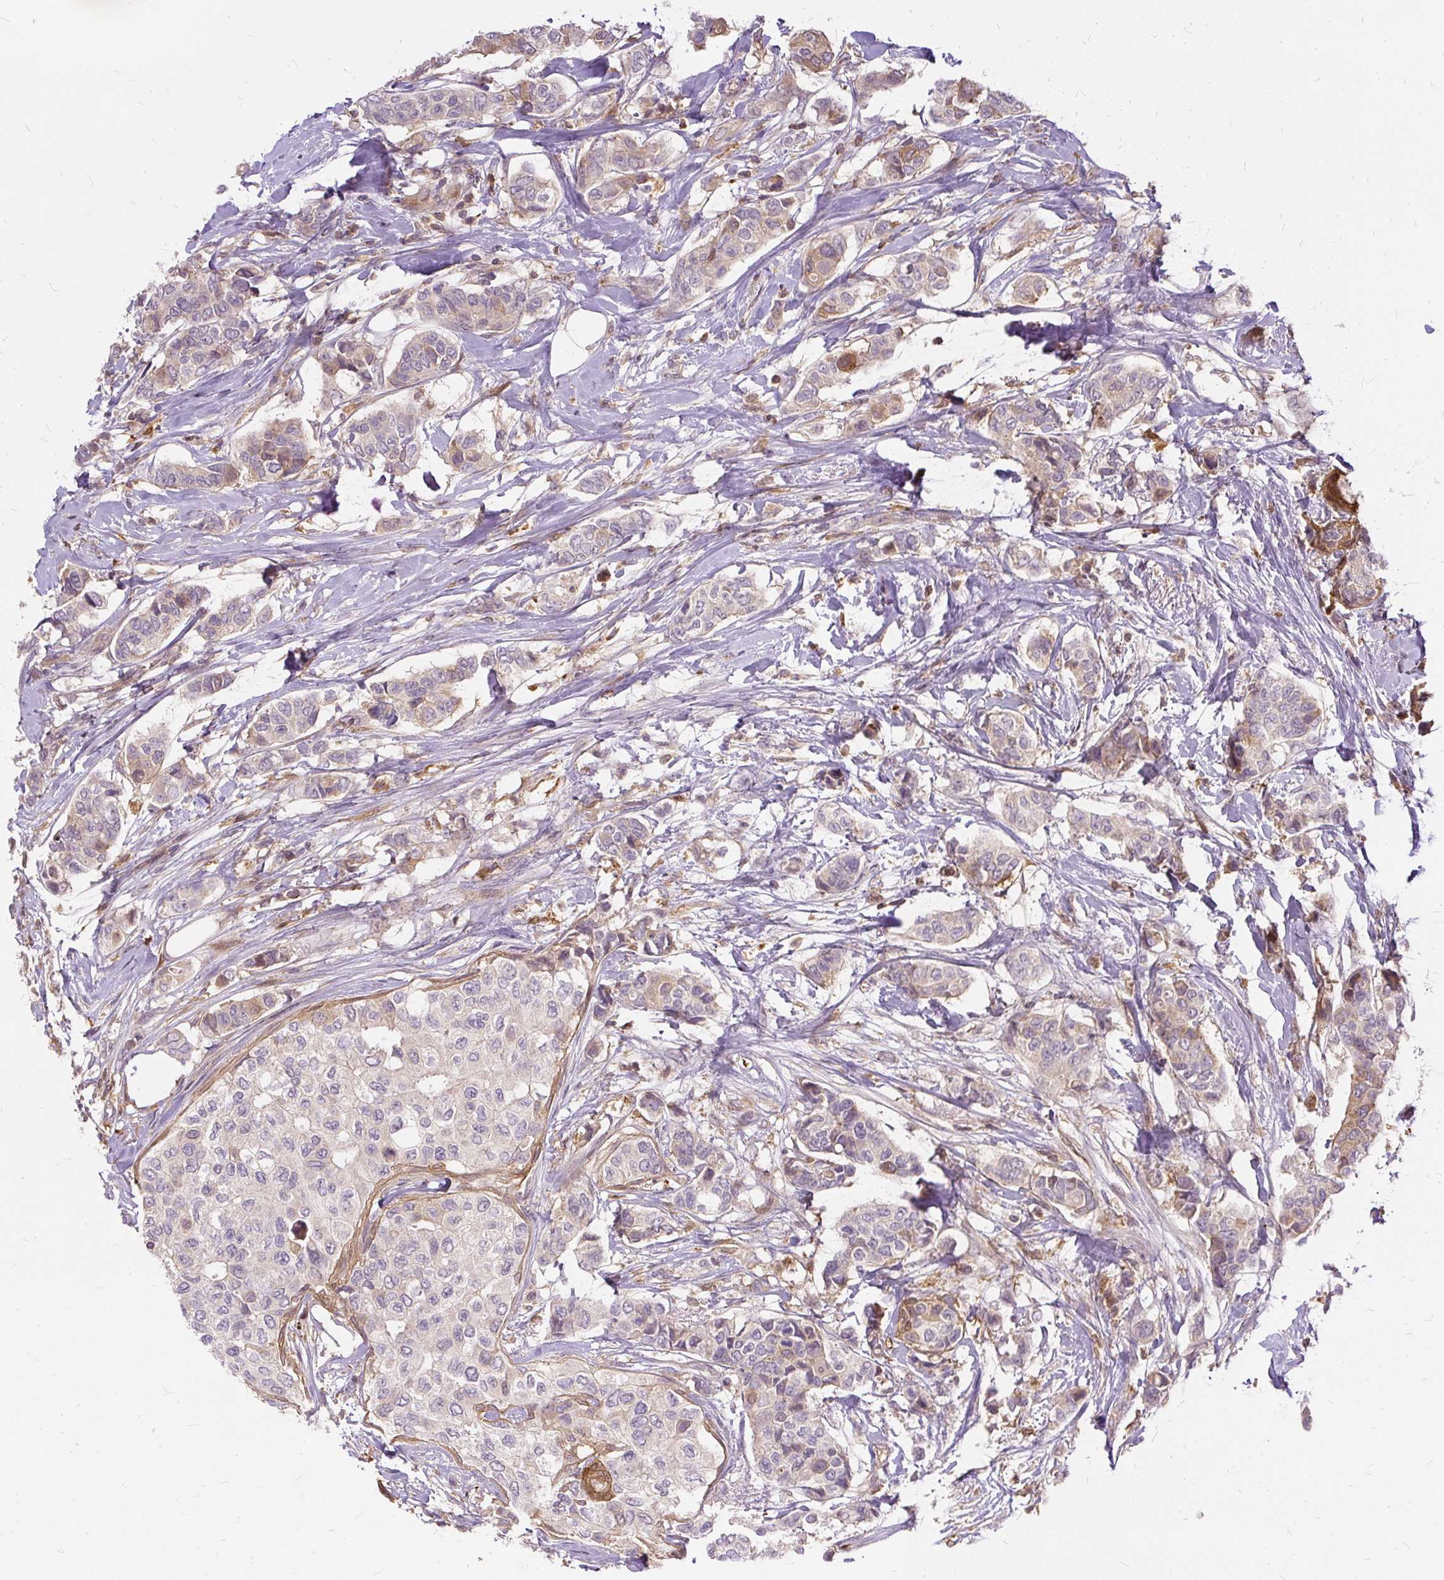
{"staining": {"intensity": "moderate", "quantity": "<25%", "location": "cytoplasmic/membranous"}, "tissue": "breast cancer", "cell_type": "Tumor cells", "image_type": "cancer", "snomed": [{"axis": "morphology", "description": "Lobular carcinoma"}, {"axis": "topography", "description": "Breast"}], "caption": "Immunohistochemical staining of human lobular carcinoma (breast) reveals low levels of moderate cytoplasmic/membranous protein staining in about <25% of tumor cells. (Stains: DAB (3,3'-diaminobenzidine) in brown, nuclei in blue, Microscopy: brightfield microscopy at high magnification).", "gene": "AP5S1", "patient": {"sex": "female", "age": 51}}